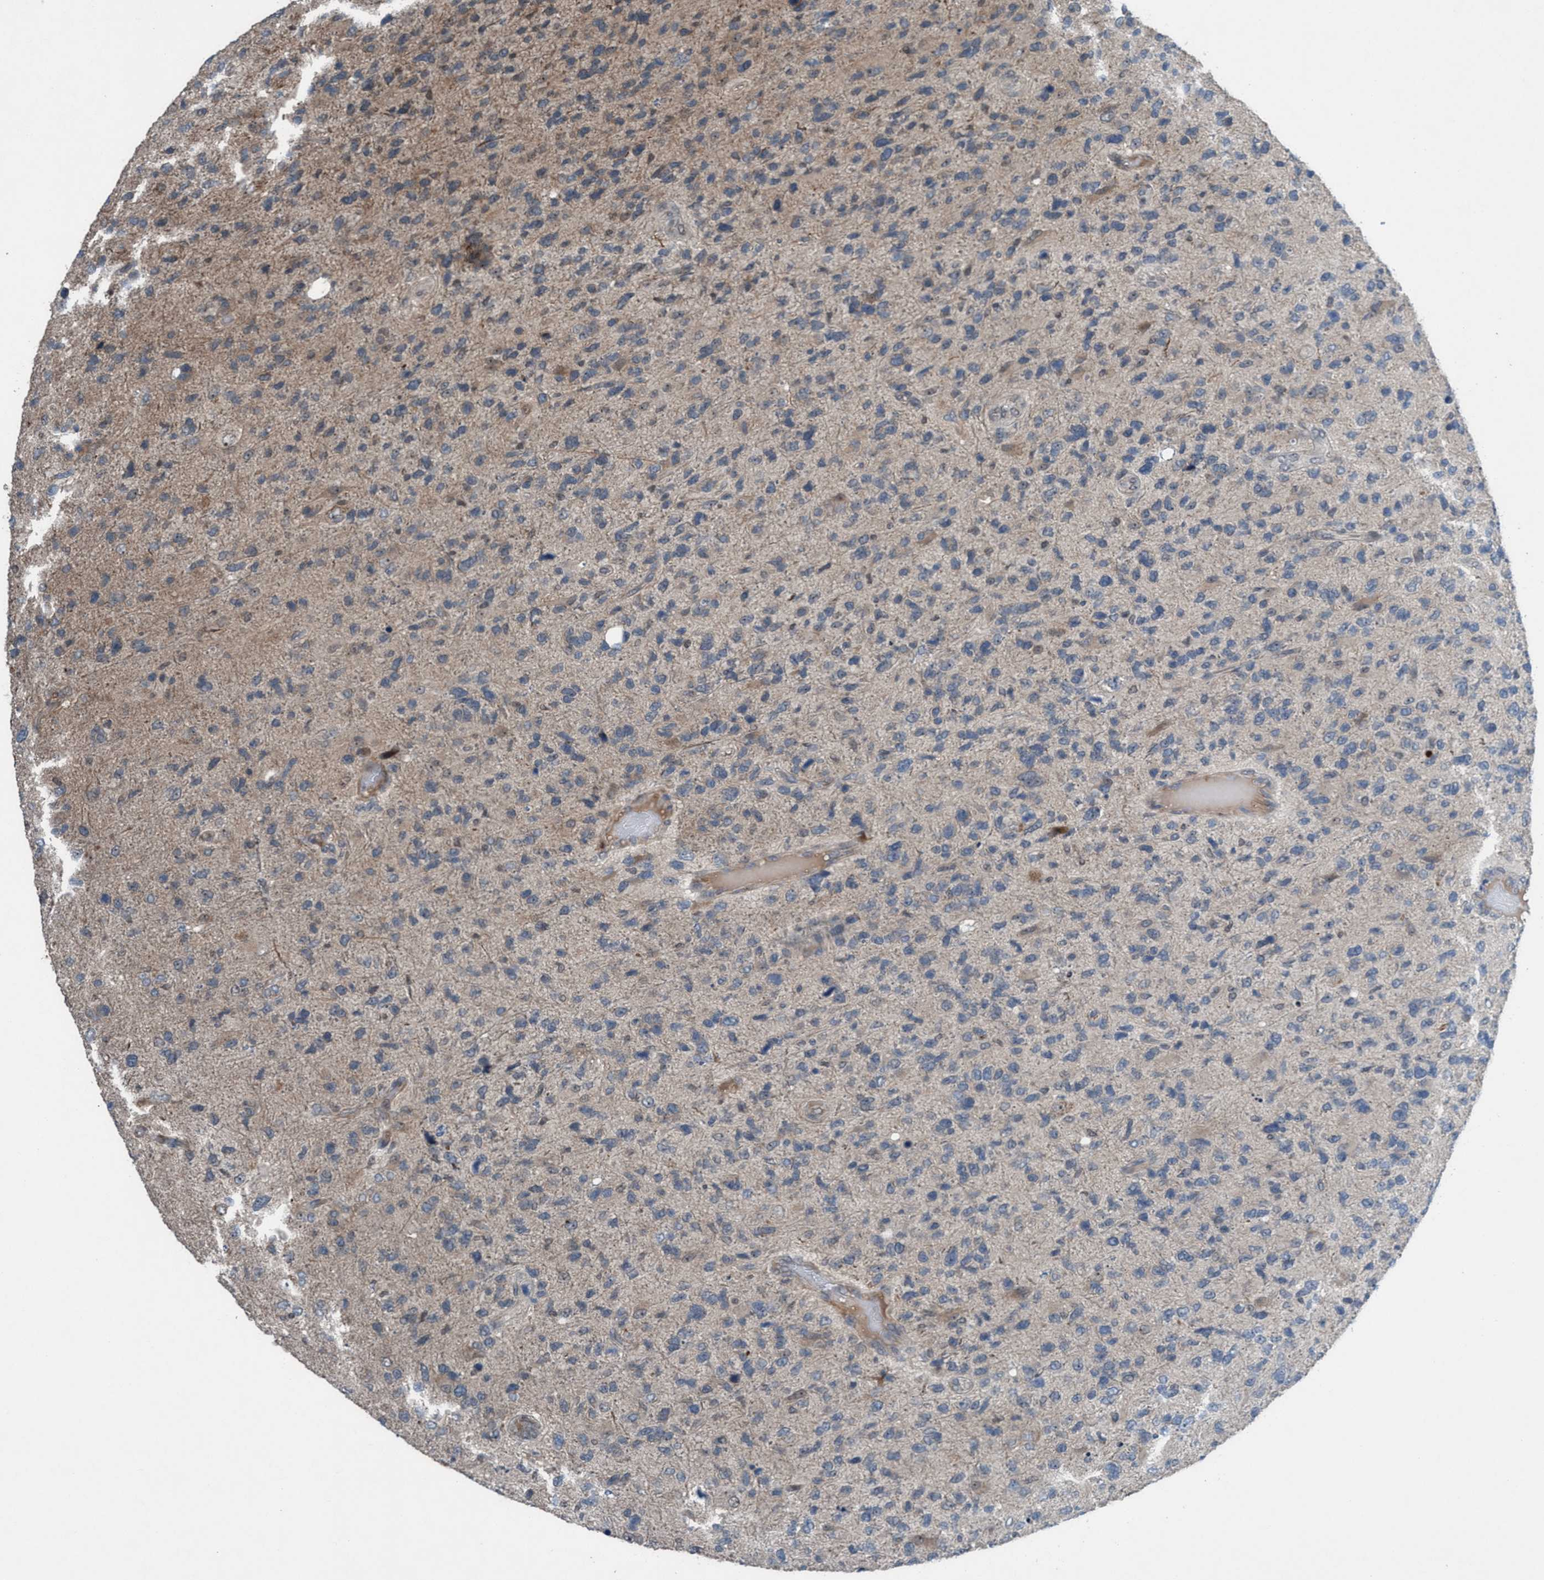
{"staining": {"intensity": "weak", "quantity": "<25%", "location": "cytoplasmic/membranous"}, "tissue": "glioma", "cell_type": "Tumor cells", "image_type": "cancer", "snomed": [{"axis": "morphology", "description": "Glioma, malignant, High grade"}, {"axis": "topography", "description": "Brain"}], "caption": "Tumor cells are negative for brown protein staining in malignant glioma (high-grade).", "gene": "NISCH", "patient": {"sex": "female", "age": 58}}